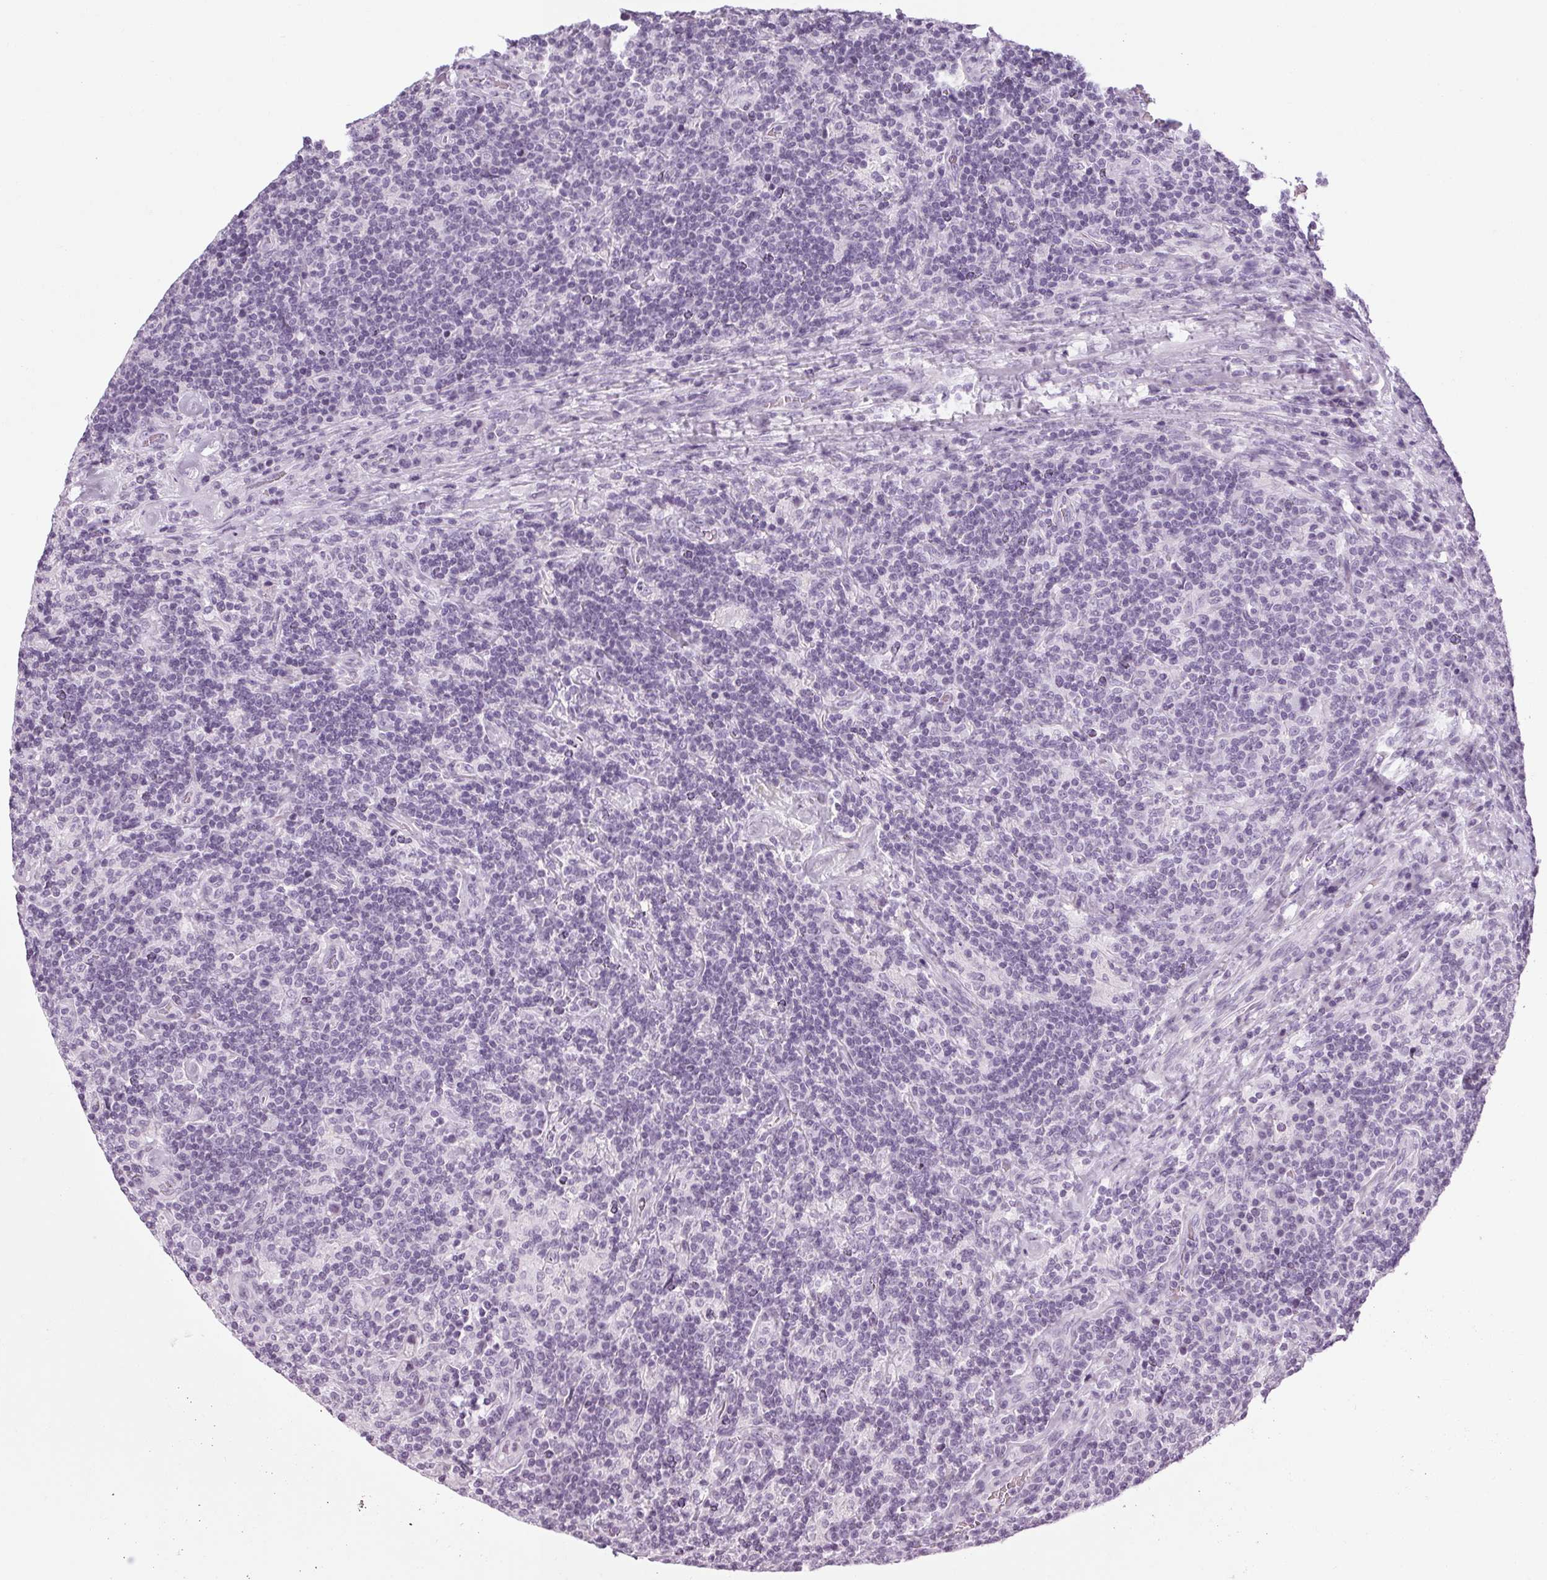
{"staining": {"intensity": "negative", "quantity": "none", "location": "none"}, "tissue": "lymphoma", "cell_type": "Tumor cells", "image_type": "cancer", "snomed": [{"axis": "morphology", "description": "Hodgkin's disease, NOS"}, {"axis": "topography", "description": "Lymph node"}], "caption": "Hodgkin's disease stained for a protein using IHC displays no staining tumor cells.", "gene": "POMC", "patient": {"sex": "male", "age": 70}}